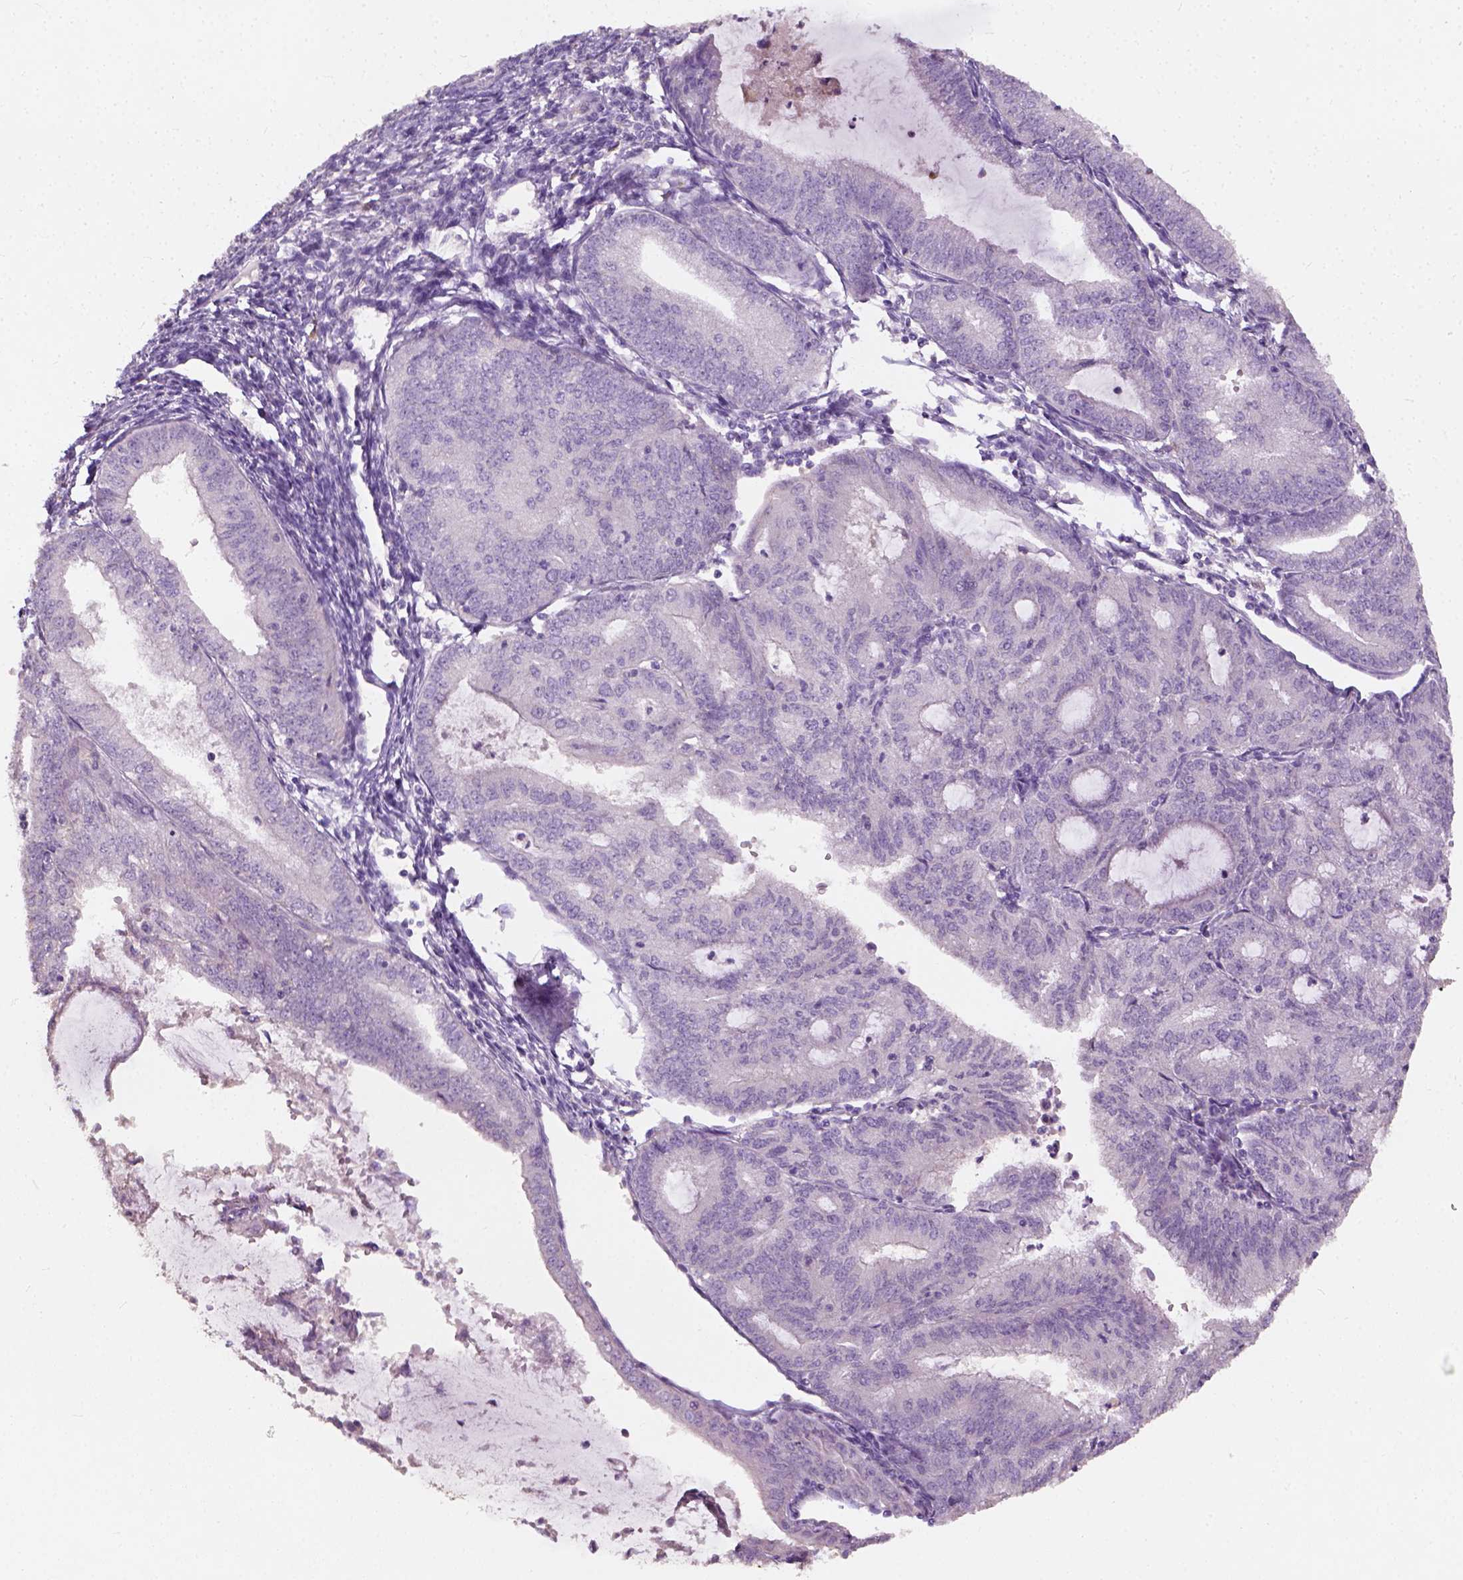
{"staining": {"intensity": "negative", "quantity": "none", "location": "none"}, "tissue": "endometrial cancer", "cell_type": "Tumor cells", "image_type": "cancer", "snomed": [{"axis": "morphology", "description": "Adenocarcinoma, NOS"}, {"axis": "topography", "description": "Endometrium"}], "caption": "IHC histopathology image of neoplastic tissue: human adenocarcinoma (endometrial) stained with DAB displays no significant protein expression in tumor cells.", "gene": "DHCR24", "patient": {"sex": "female", "age": 70}}